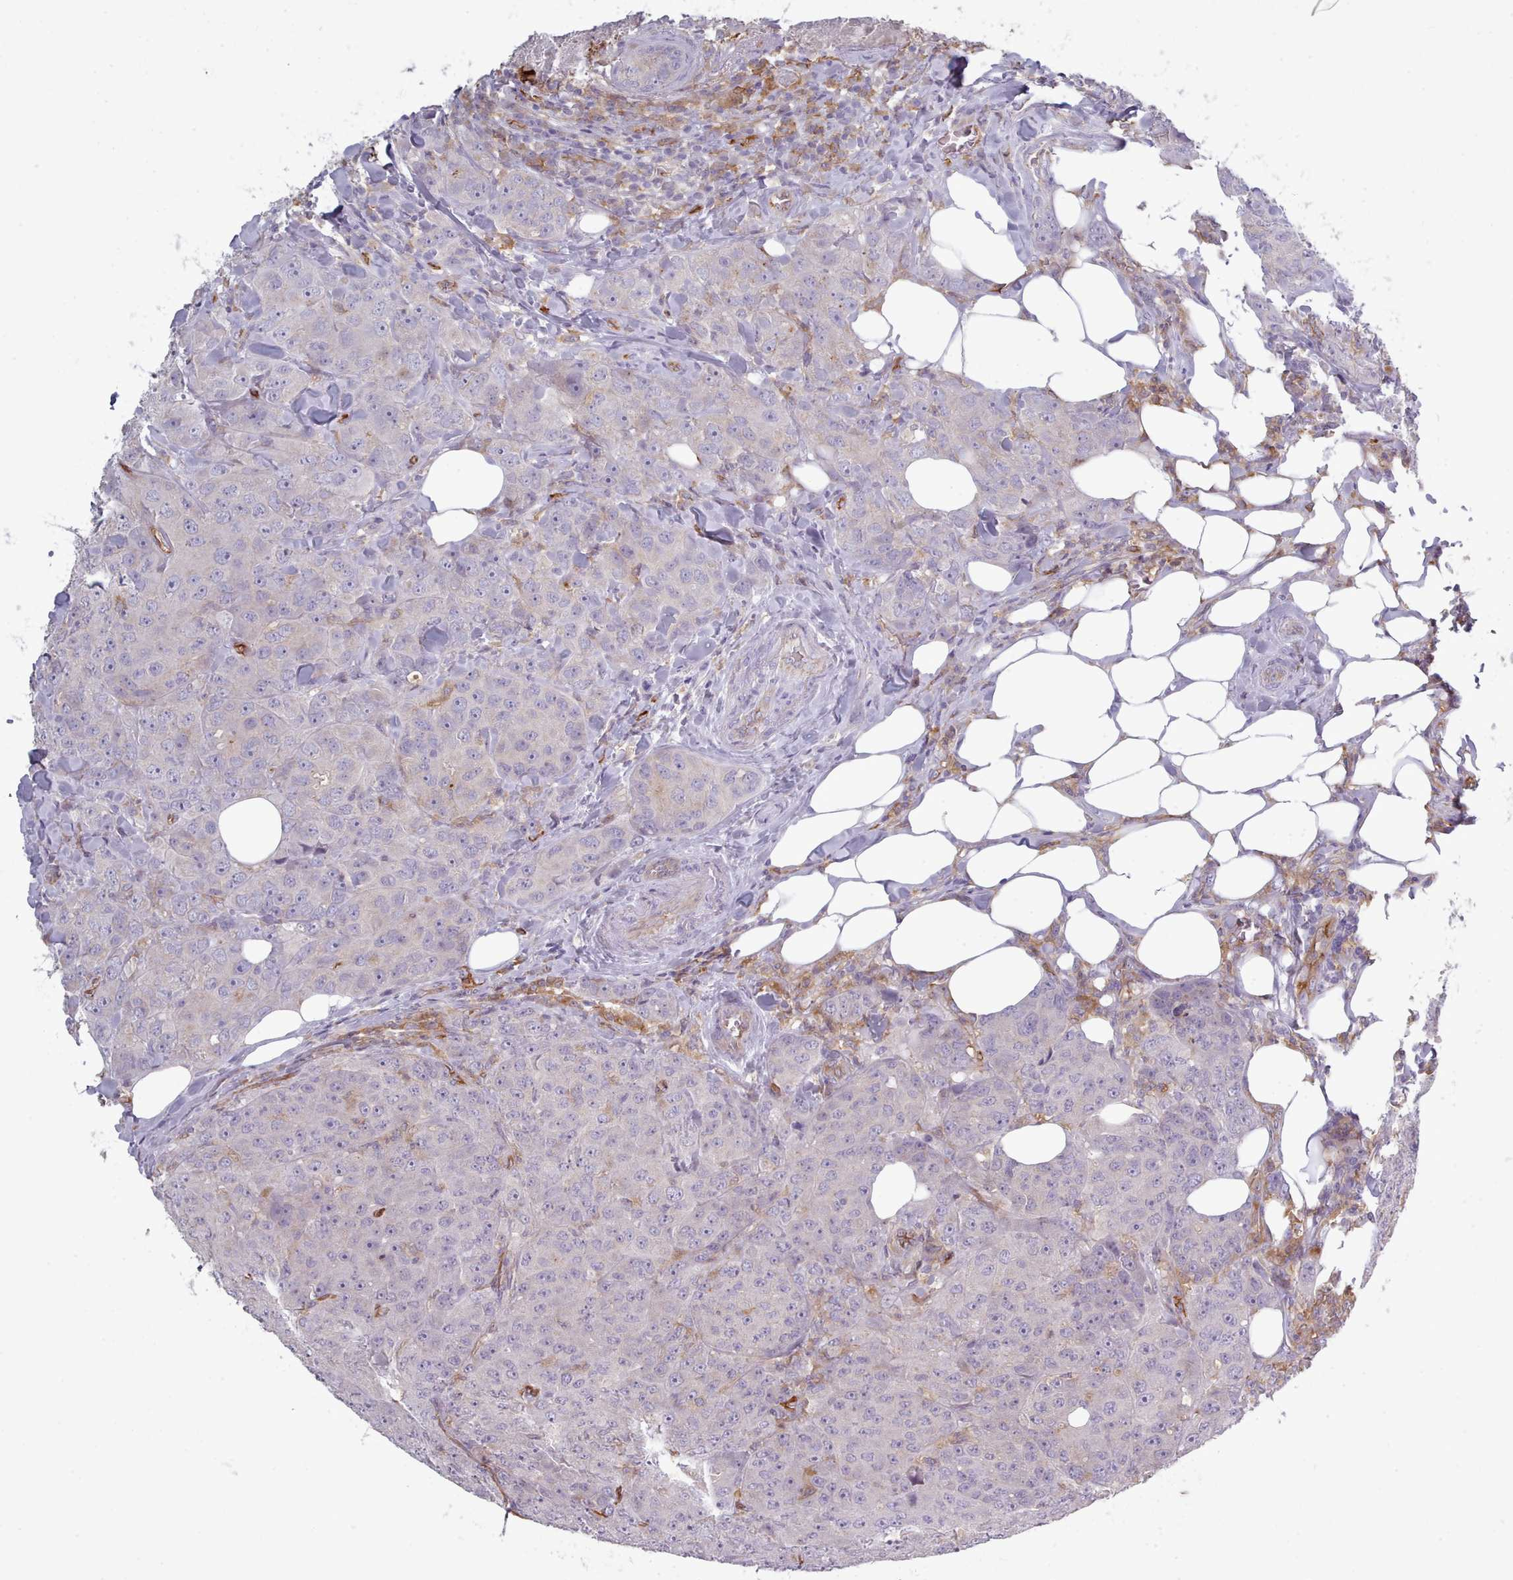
{"staining": {"intensity": "negative", "quantity": "none", "location": "none"}, "tissue": "breast cancer", "cell_type": "Tumor cells", "image_type": "cancer", "snomed": [{"axis": "morphology", "description": "Duct carcinoma"}, {"axis": "topography", "description": "Breast"}], "caption": "A high-resolution histopathology image shows IHC staining of breast infiltrating ductal carcinoma, which exhibits no significant positivity in tumor cells.", "gene": "CD300LF", "patient": {"sex": "female", "age": 43}}